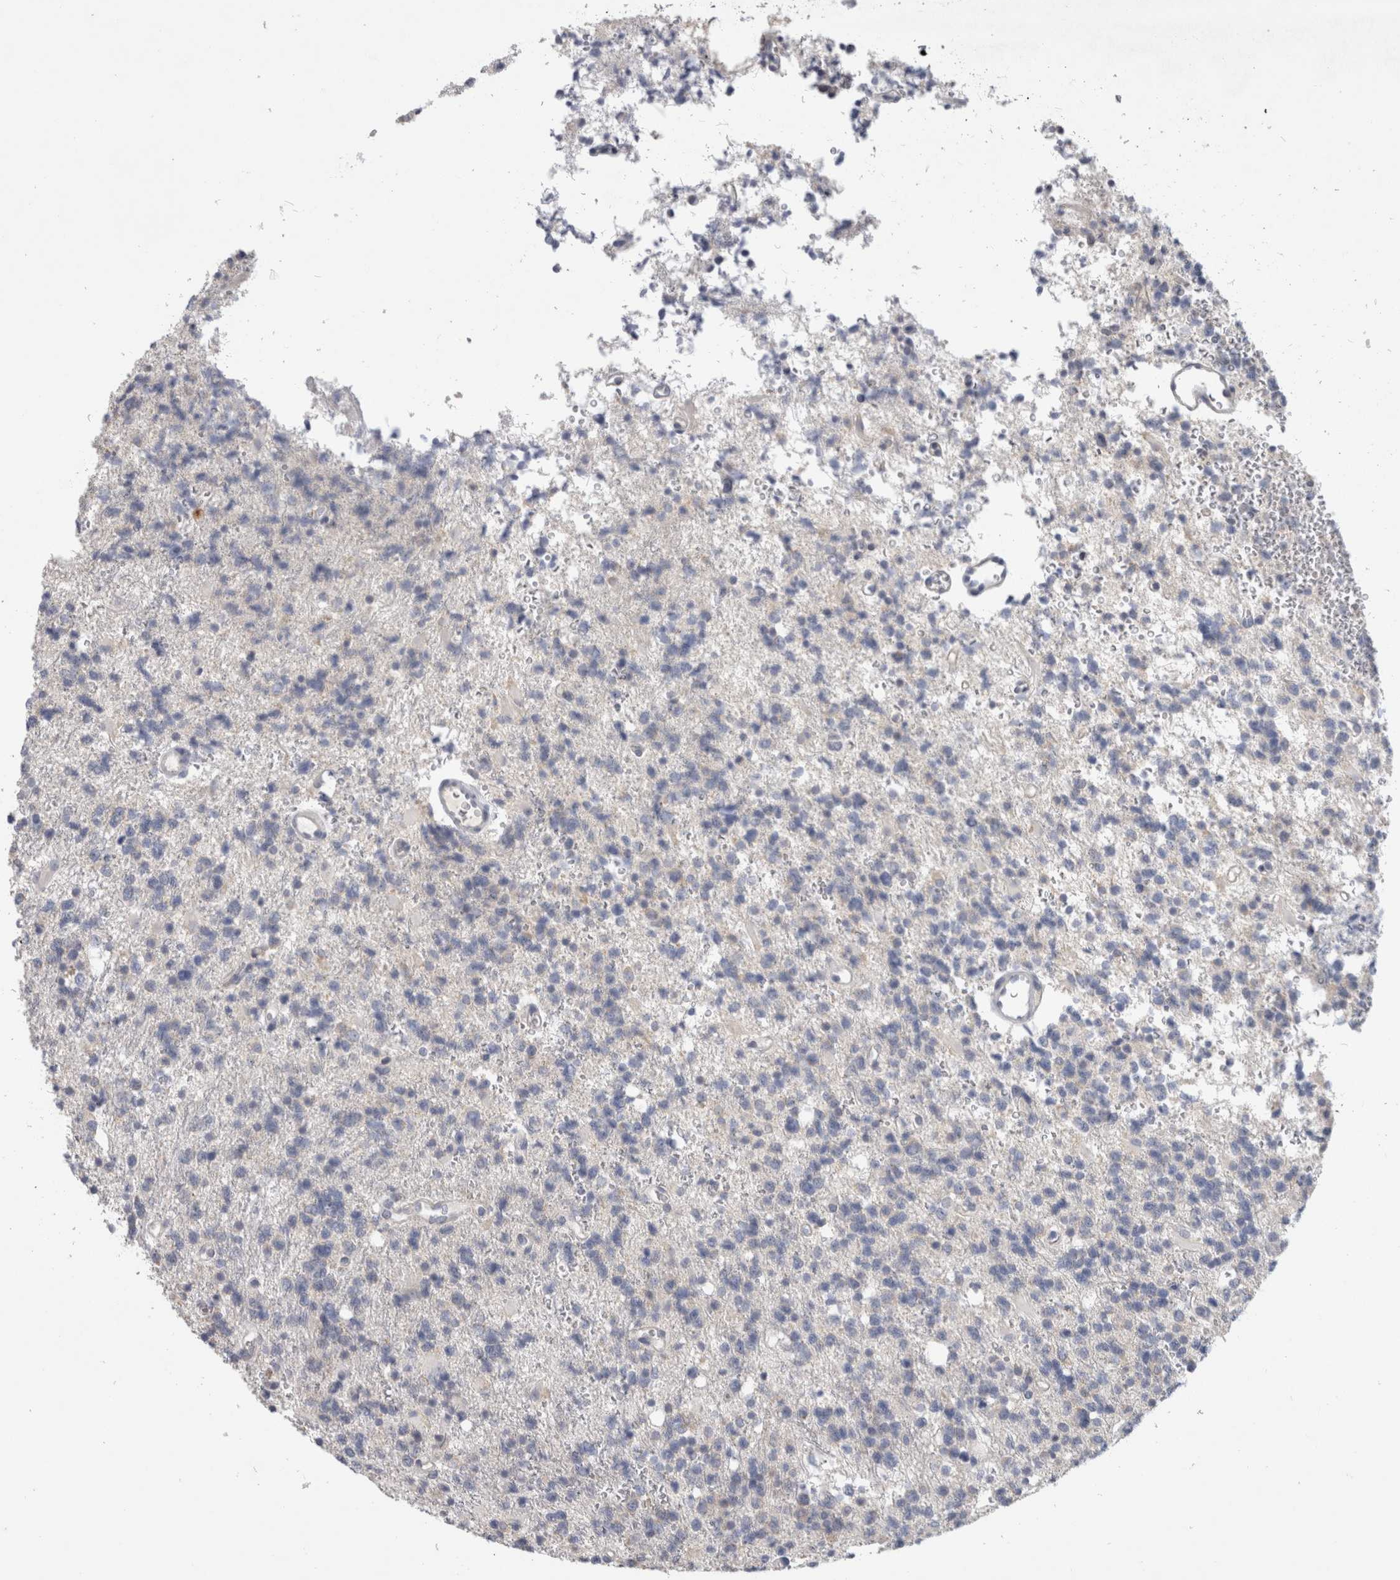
{"staining": {"intensity": "negative", "quantity": "none", "location": "none"}, "tissue": "glioma", "cell_type": "Tumor cells", "image_type": "cancer", "snomed": [{"axis": "morphology", "description": "Glioma, malignant, High grade"}, {"axis": "topography", "description": "Brain"}], "caption": "Immunohistochemistry (IHC) photomicrograph of malignant high-grade glioma stained for a protein (brown), which exhibits no expression in tumor cells.", "gene": "TONSL", "patient": {"sex": "female", "age": 62}}